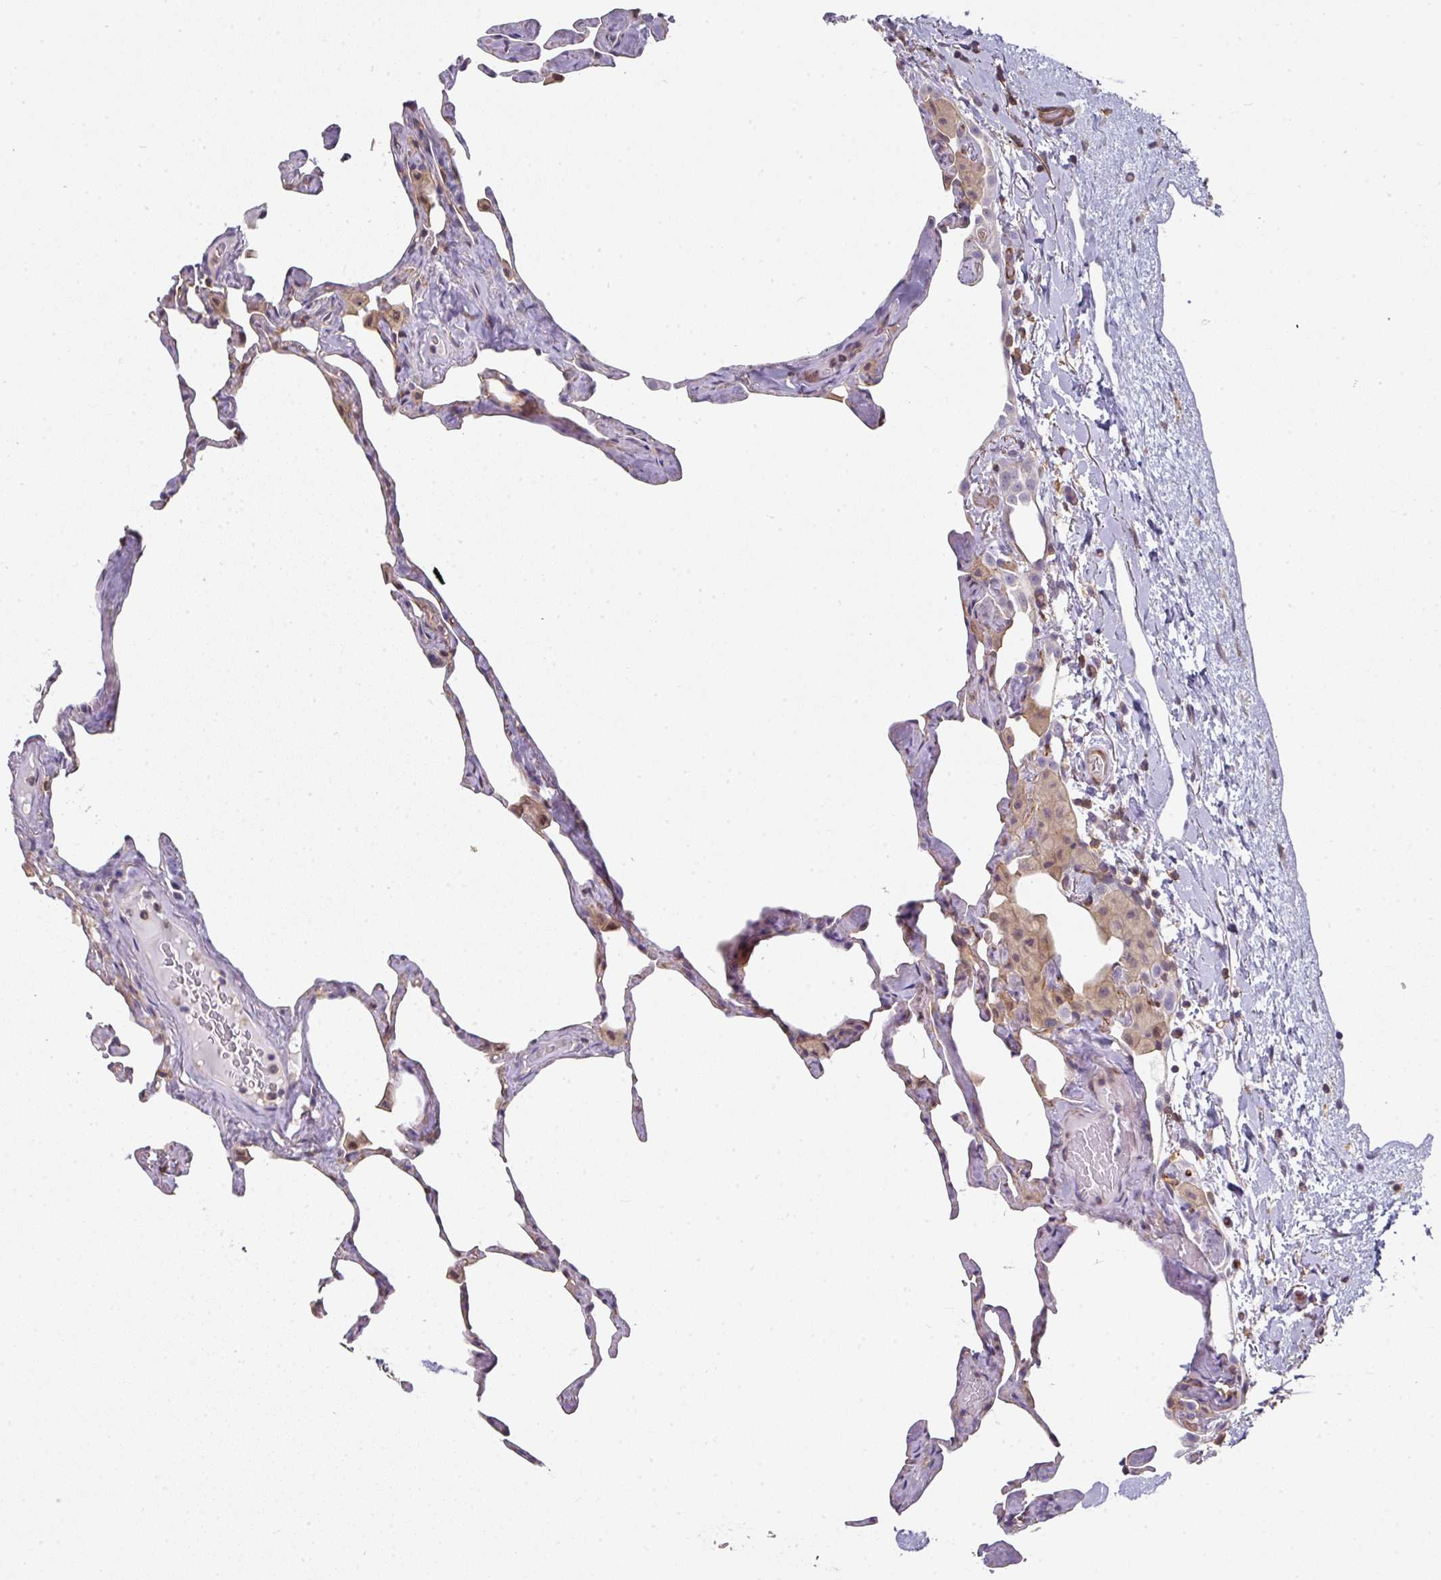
{"staining": {"intensity": "moderate", "quantity": "<25%", "location": "cytoplasmic/membranous"}, "tissue": "lung", "cell_type": "Alveolar cells", "image_type": "normal", "snomed": [{"axis": "morphology", "description": "Normal tissue, NOS"}, {"axis": "topography", "description": "Lung"}], "caption": "A histopathology image showing moderate cytoplasmic/membranous expression in about <25% of alveolar cells in unremarkable lung, as visualized by brown immunohistochemical staining.", "gene": "BEND5", "patient": {"sex": "male", "age": 65}}